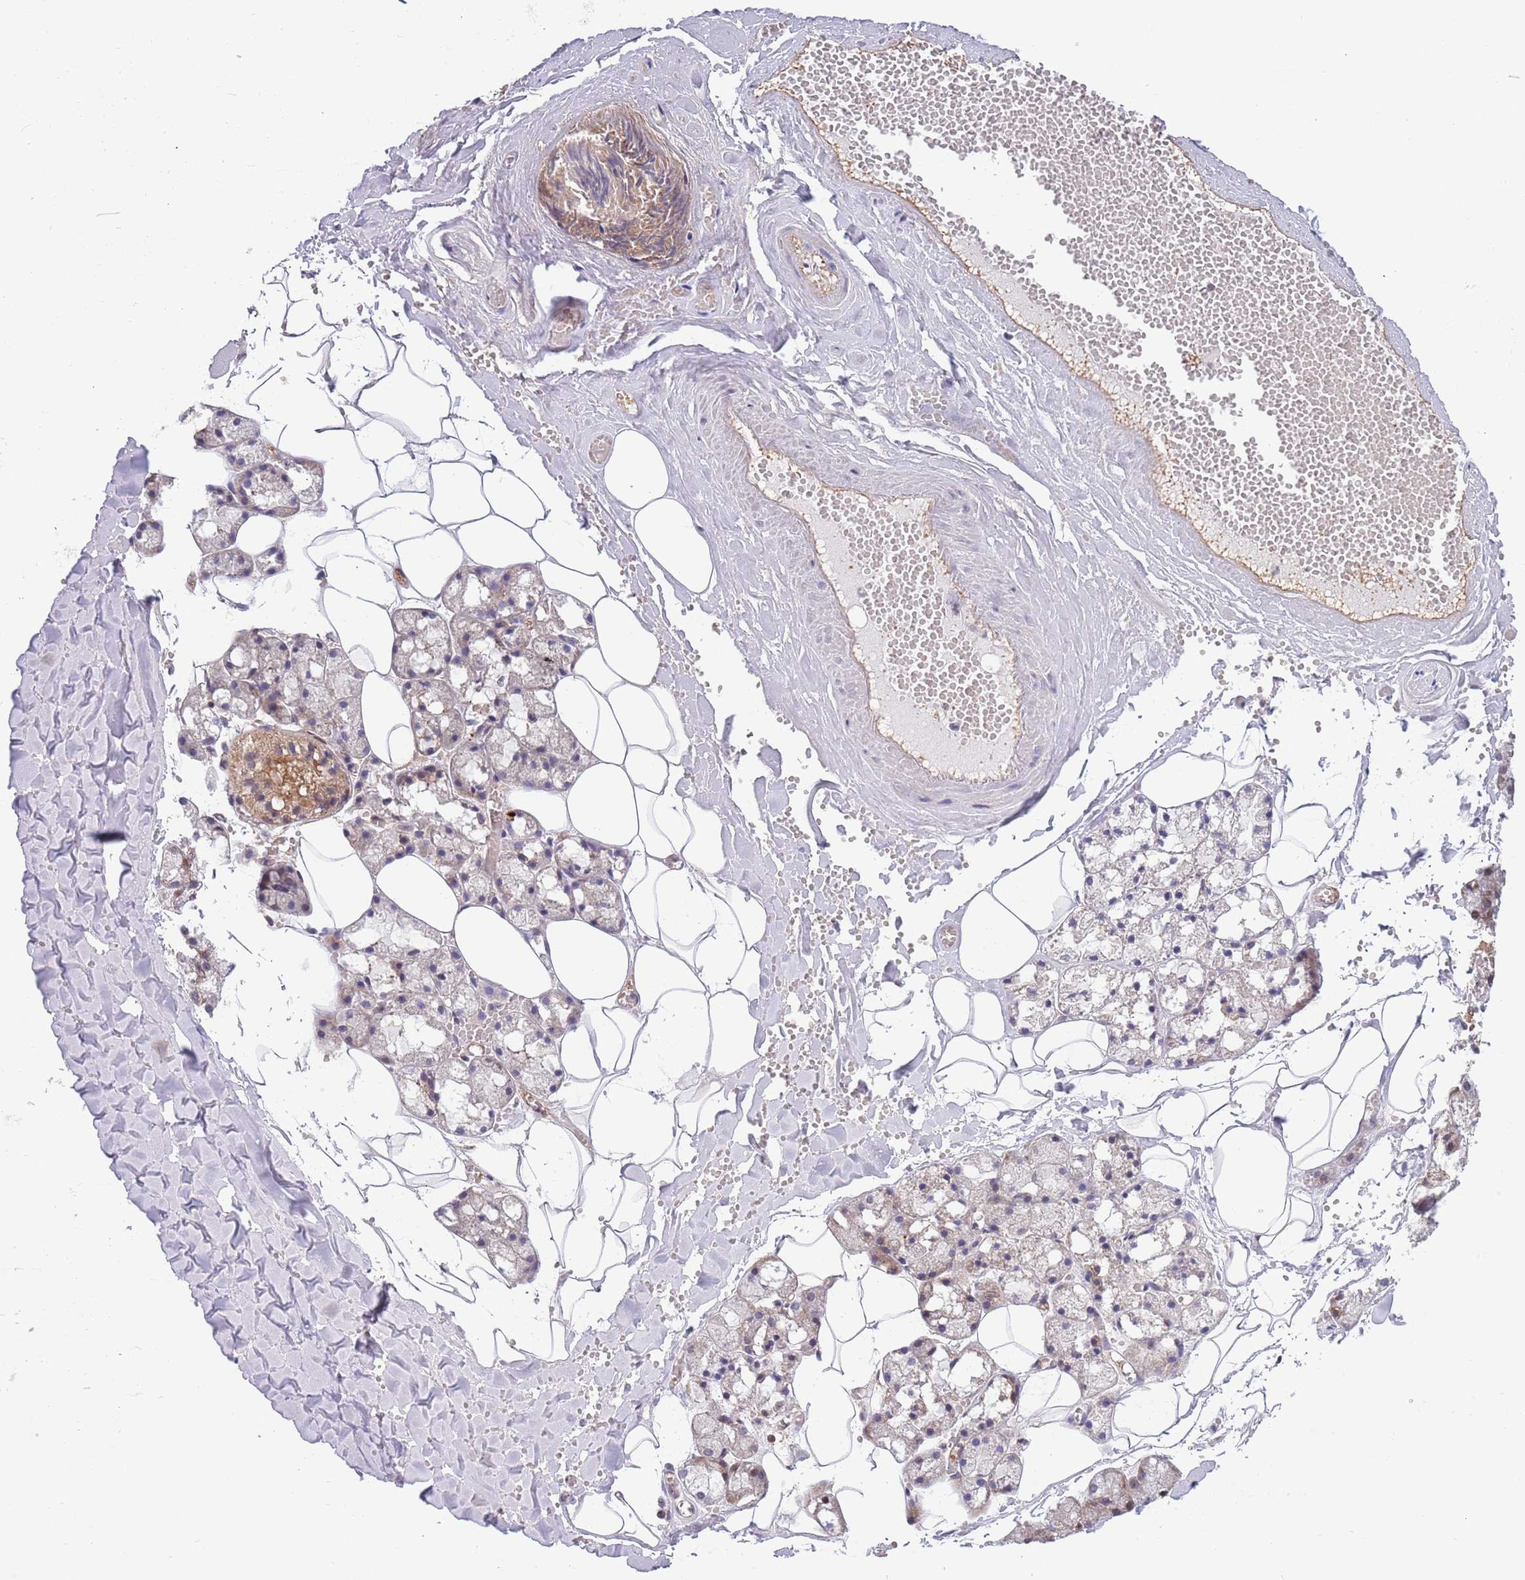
{"staining": {"intensity": "moderate", "quantity": "<25%", "location": "cytoplasmic/membranous,nuclear"}, "tissue": "salivary gland", "cell_type": "Glandular cells", "image_type": "normal", "snomed": [{"axis": "morphology", "description": "Normal tissue, NOS"}, {"axis": "topography", "description": "Salivary gland"}], "caption": "An immunohistochemistry image of unremarkable tissue is shown. Protein staining in brown shows moderate cytoplasmic/membranous,nuclear positivity in salivary gland within glandular cells. The staining was performed using DAB, with brown indicating positive protein expression. Nuclei are stained blue with hematoxylin.", "gene": "TBX10", "patient": {"sex": "male", "age": 62}}